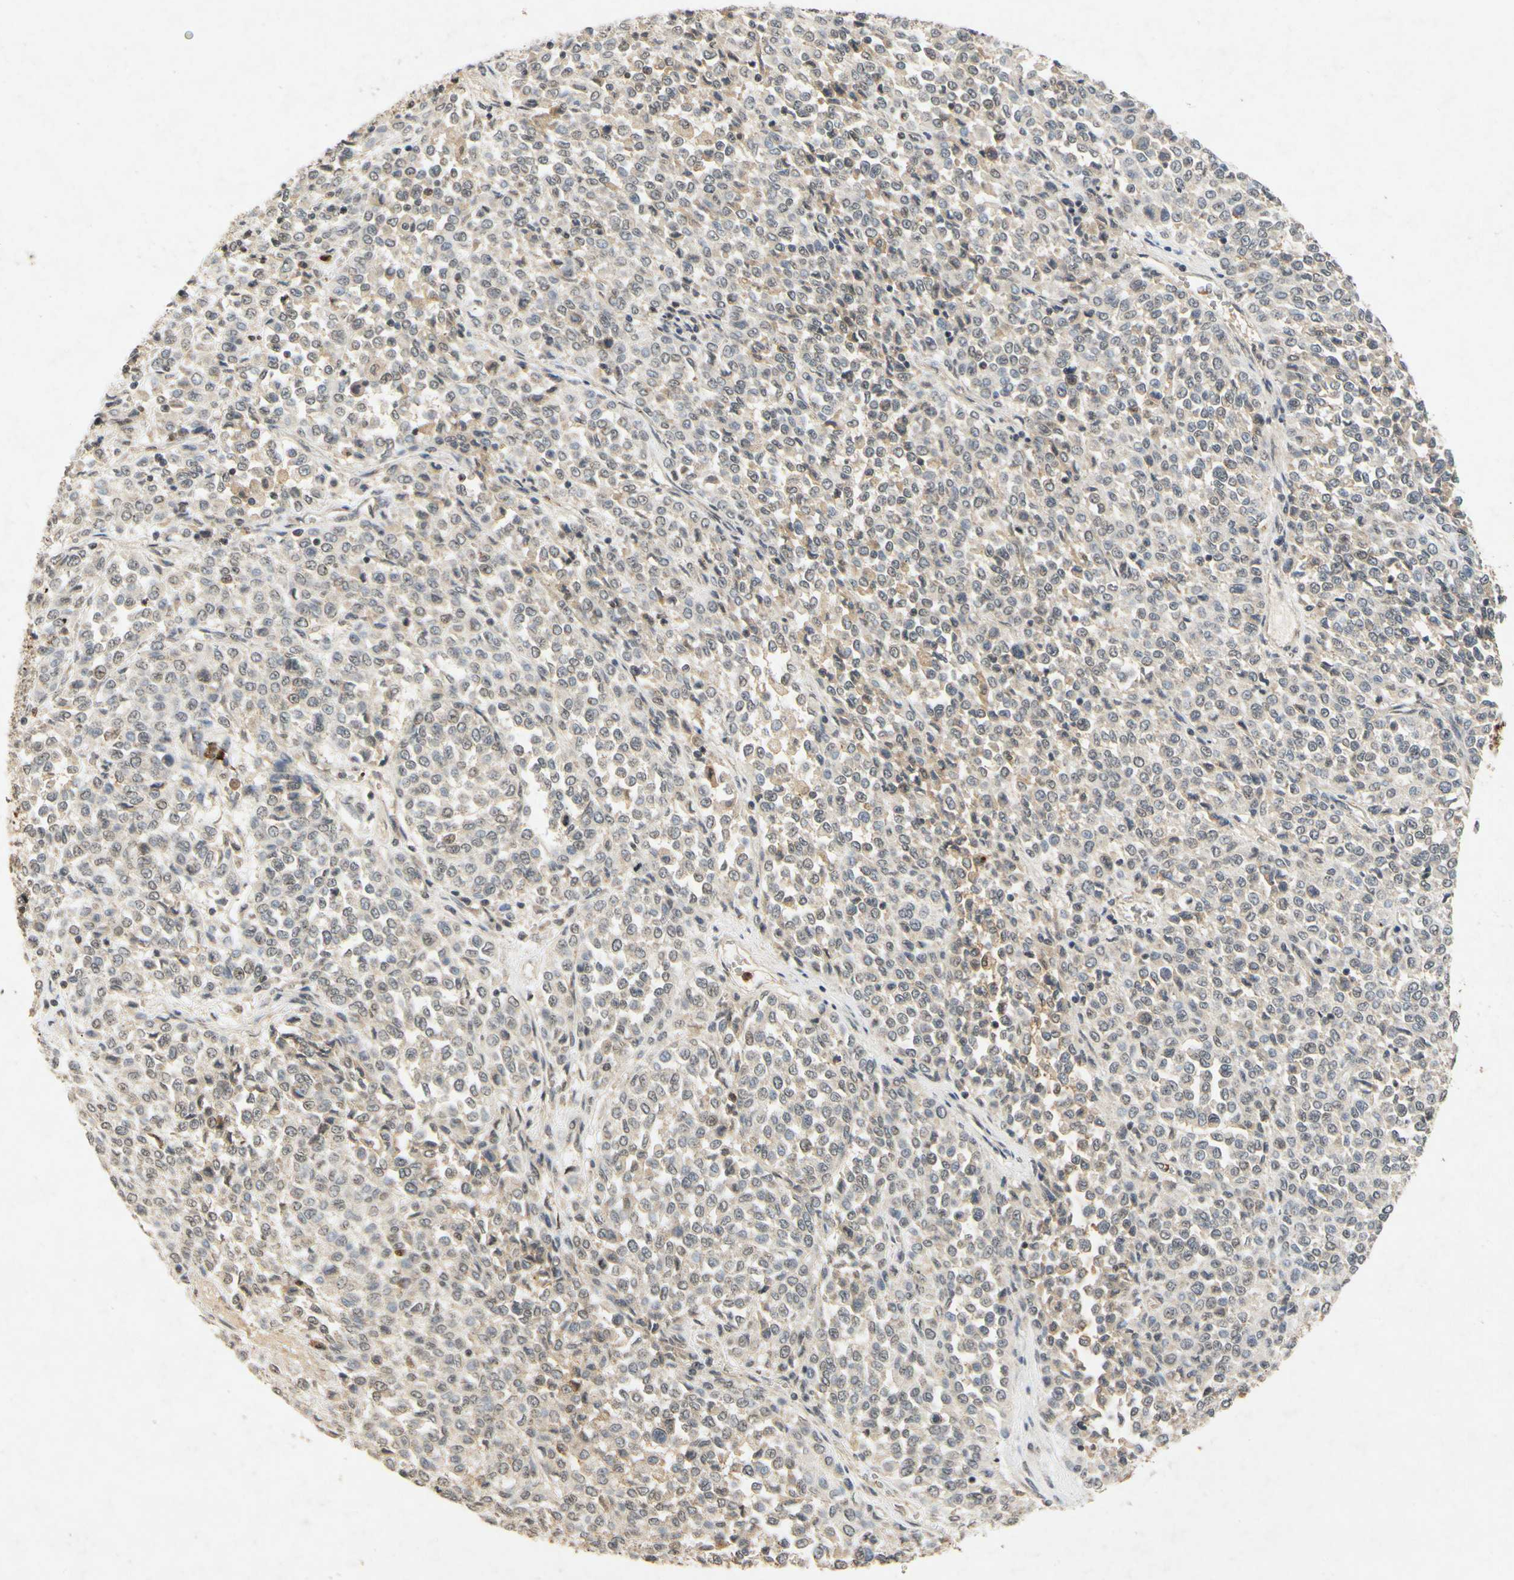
{"staining": {"intensity": "negative", "quantity": "none", "location": "none"}, "tissue": "melanoma", "cell_type": "Tumor cells", "image_type": "cancer", "snomed": [{"axis": "morphology", "description": "Malignant melanoma, Metastatic site"}, {"axis": "topography", "description": "Pancreas"}], "caption": "Immunohistochemical staining of malignant melanoma (metastatic site) displays no significant positivity in tumor cells.", "gene": "CP", "patient": {"sex": "female", "age": 30}}